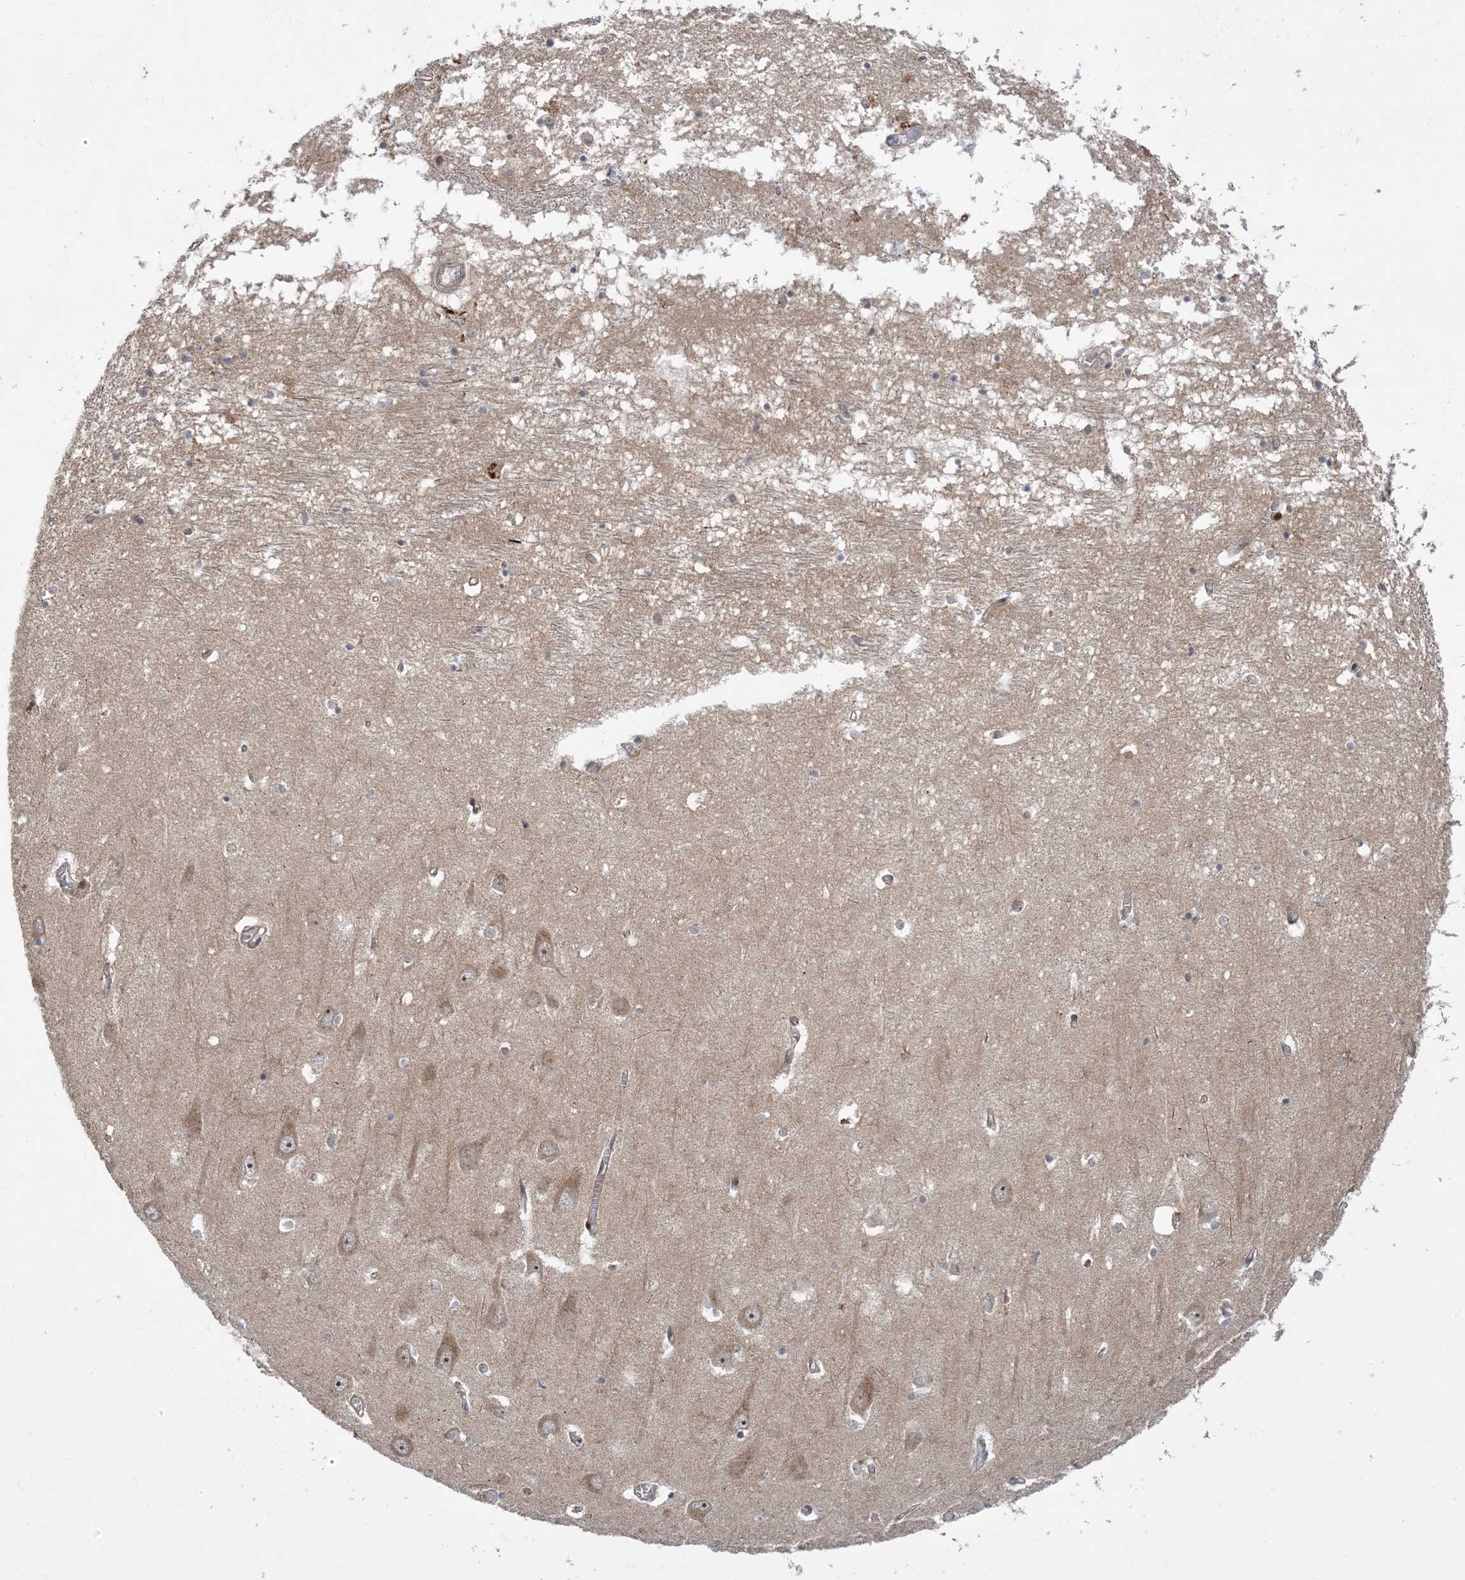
{"staining": {"intensity": "weak", "quantity": "<25%", "location": "cytoplasmic/membranous"}, "tissue": "hippocampus", "cell_type": "Glial cells", "image_type": "normal", "snomed": [{"axis": "morphology", "description": "Normal tissue, NOS"}, {"axis": "topography", "description": "Hippocampus"}], "caption": "The immunohistochemistry (IHC) photomicrograph has no significant expression in glial cells of hippocampus.", "gene": "FAM9B", "patient": {"sex": "male", "age": 70}}